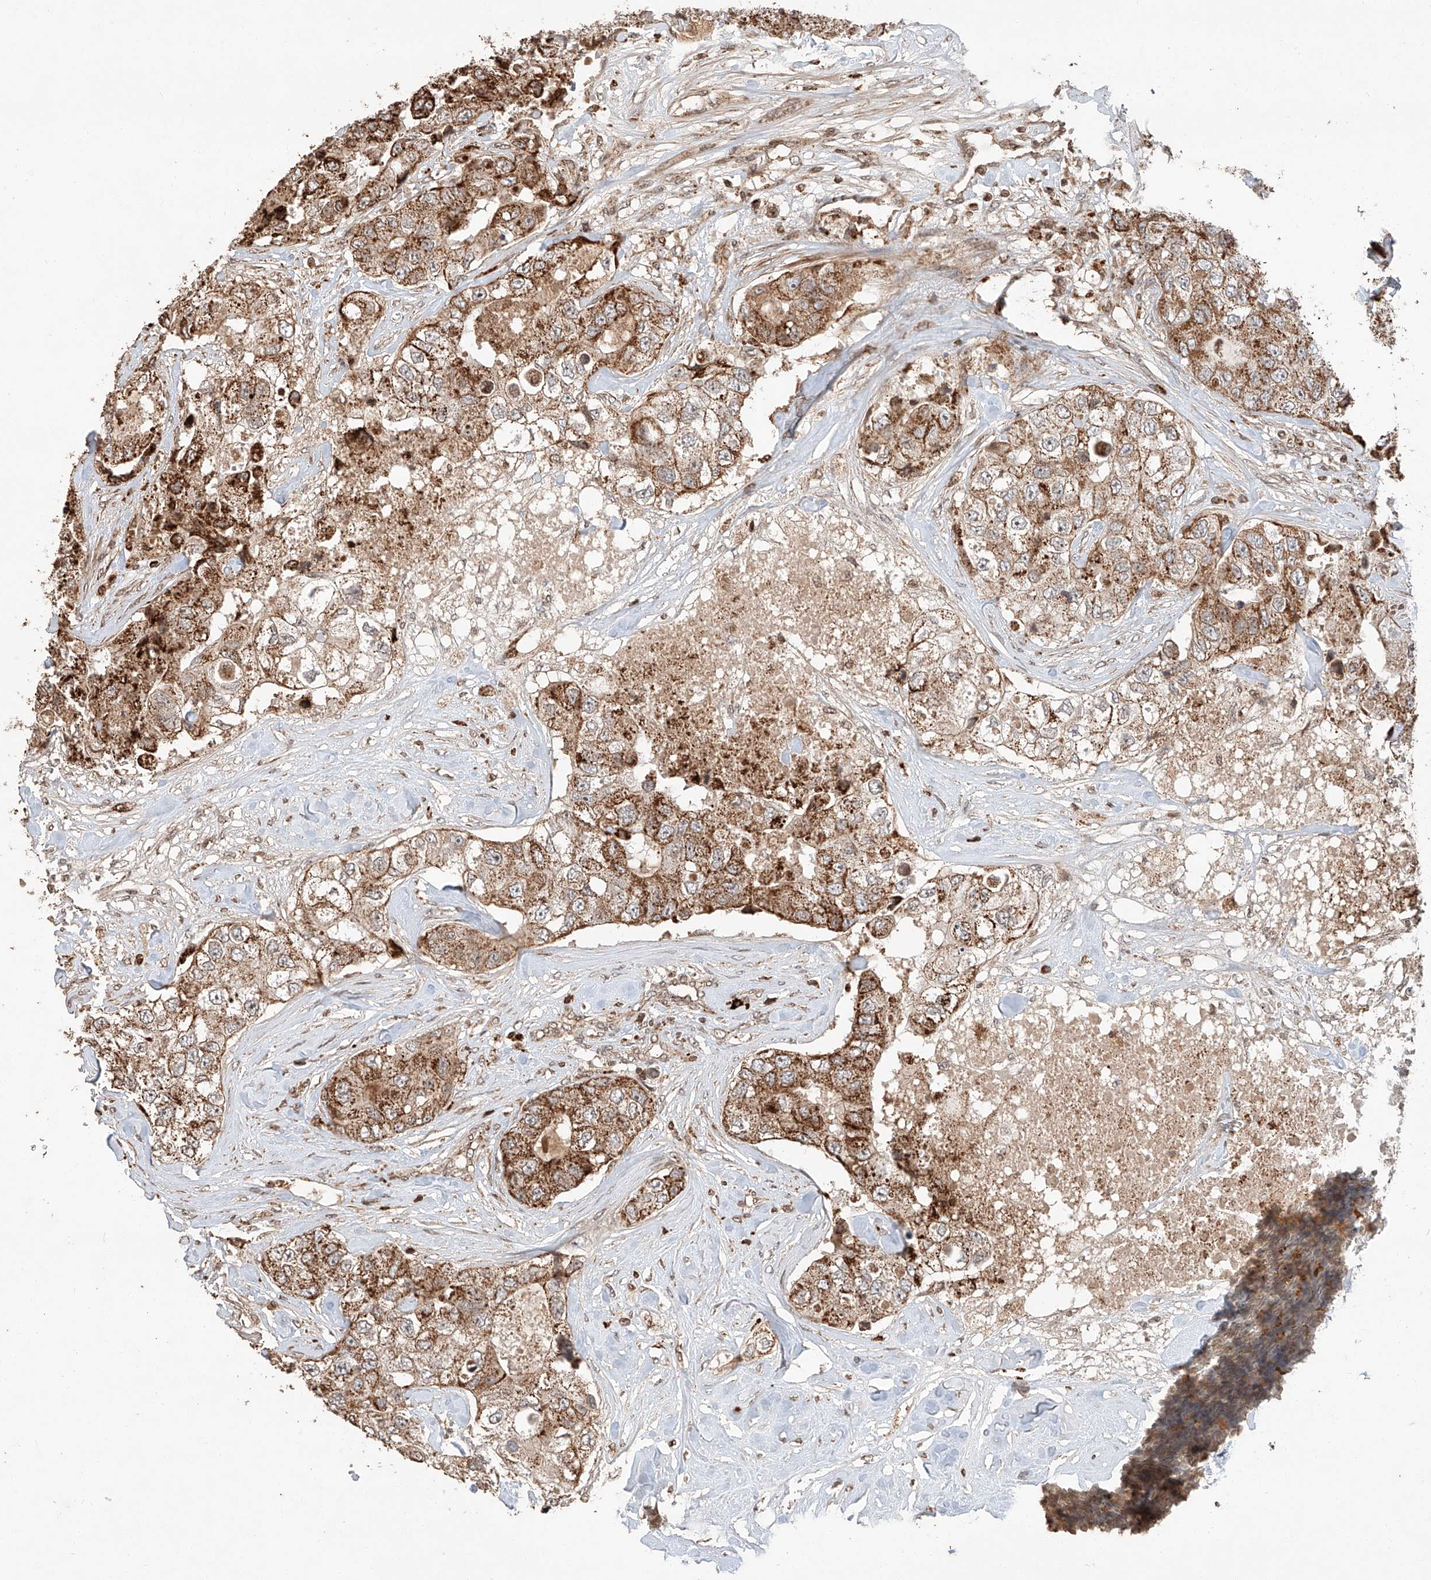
{"staining": {"intensity": "moderate", "quantity": ">75%", "location": "cytoplasmic/membranous"}, "tissue": "breast cancer", "cell_type": "Tumor cells", "image_type": "cancer", "snomed": [{"axis": "morphology", "description": "Duct carcinoma"}, {"axis": "topography", "description": "Breast"}], "caption": "Protein staining of breast infiltrating ductal carcinoma tissue demonstrates moderate cytoplasmic/membranous positivity in approximately >75% of tumor cells.", "gene": "ARHGAP33", "patient": {"sex": "female", "age": 62}}